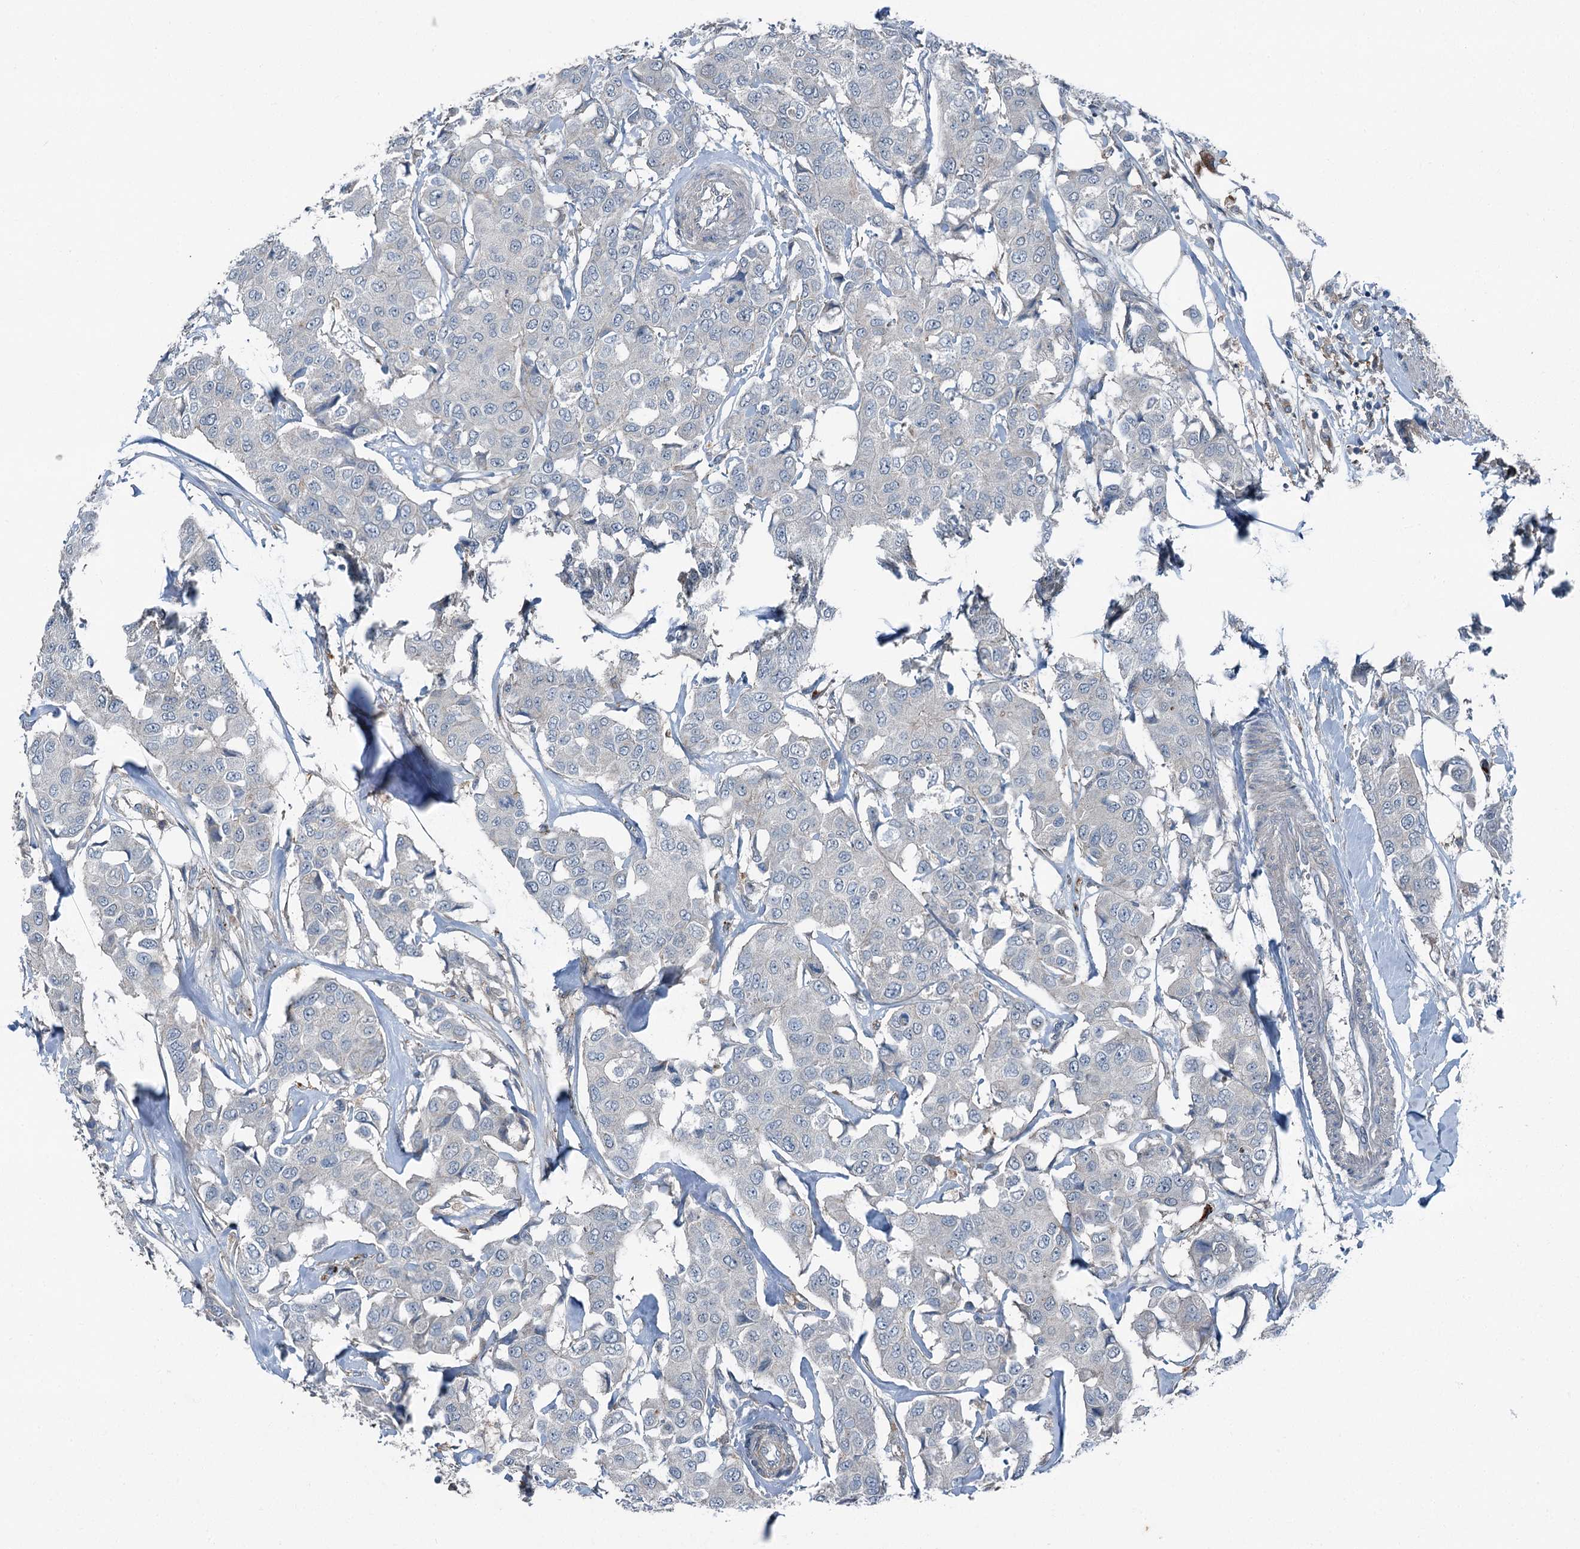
{"staining": {"intensity": "negative", "quantity": "none", "location": "none"}, "tissue": "breast cancer", "cell_type": "Tumor cells", "image_type": "cancer", "snomed": [{"axis": "morphology", "description": "Duct carcinoma"}, {"axis": "topography", "description": "Breast"}], "caption": "Tumor cells are negative for protein expression in human breast cancer.", "gene": "AXL", "patient": {"sex": "female", "age": 80}}